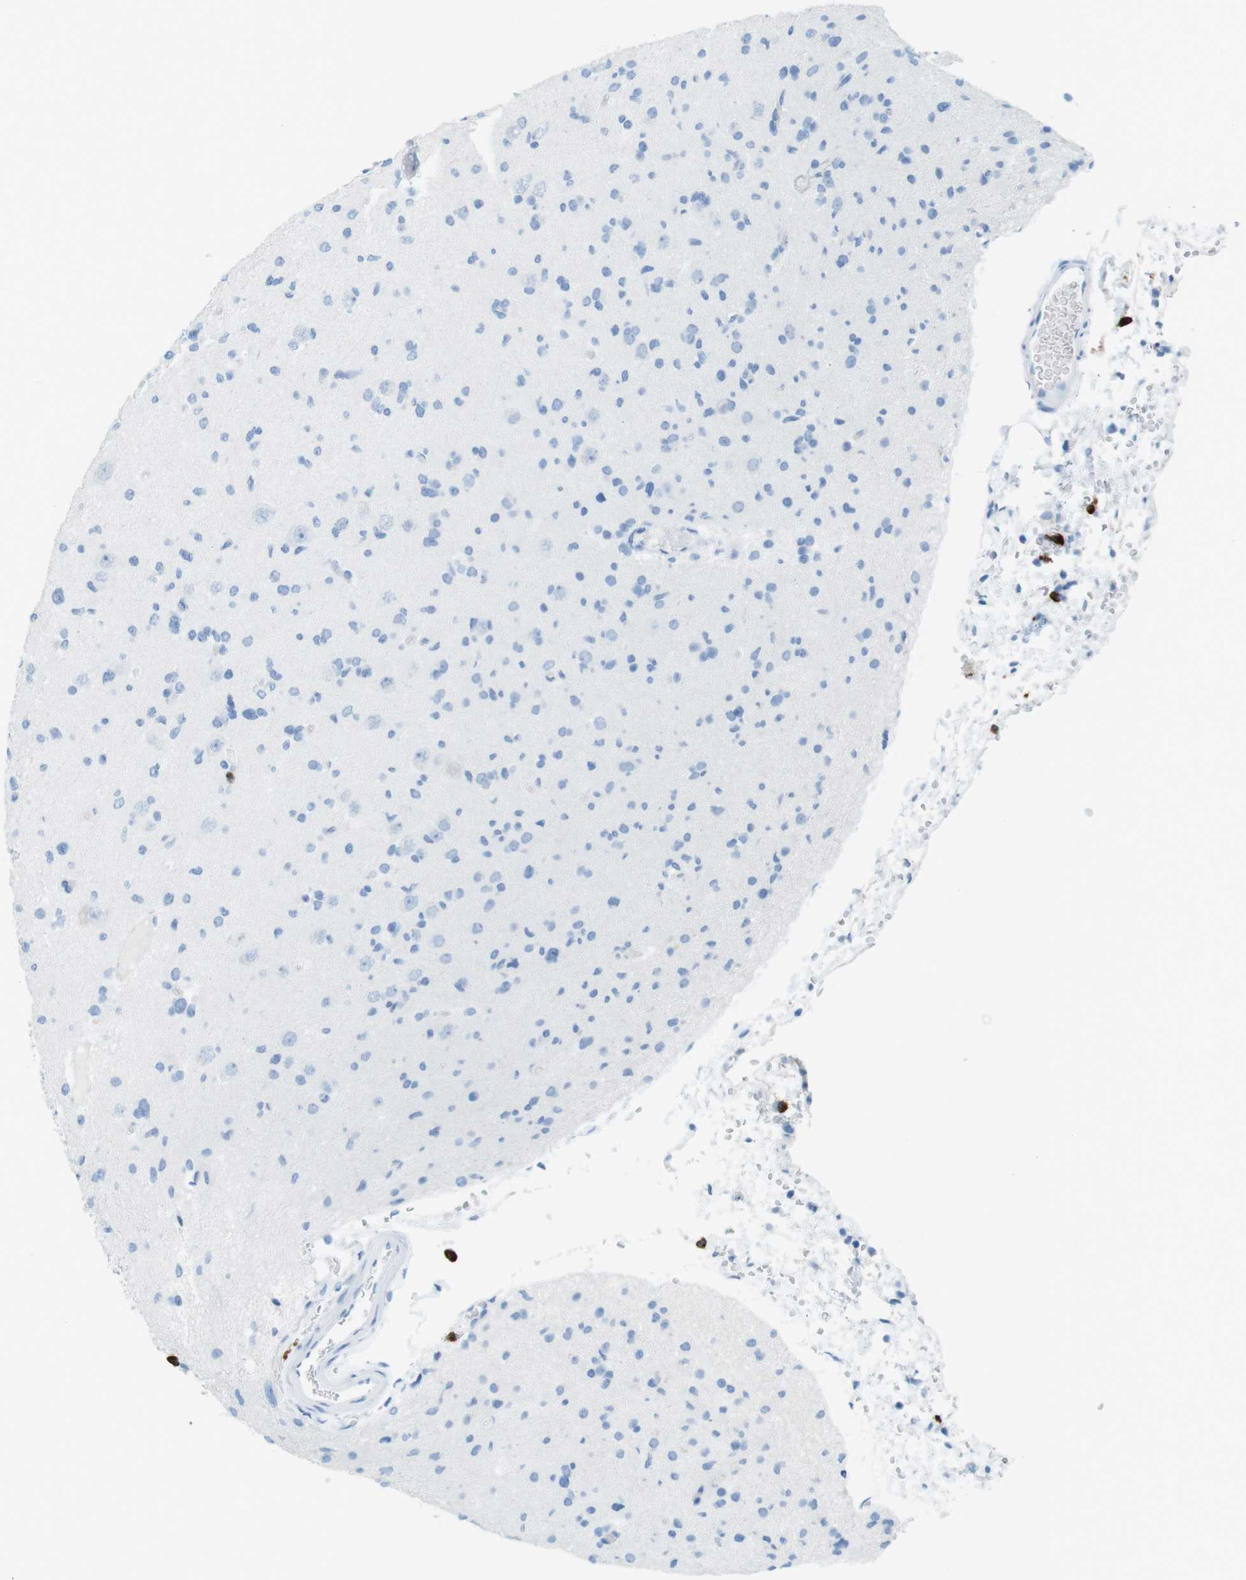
{"staining": {"intensity": "negative", "quantity": "none", "location": "none"}, "tissue": "glioma", "cell_type": "Tumor cells", "image_type": "cancer", "snomed": [{"axis": "morphology", "description": "Glioma, malignant, Low grade"}, {"axis": "topography", "description": "Brain"}], "caption": "High magnification brightfield microscopy of malignant low-grade glioma stained with DAB (brown) and counterstained with hematoxylin (blue): tumor cells show no significant expression.", "gene": "MCEMP1", "patient": {"sex": "female", "age": 22}}